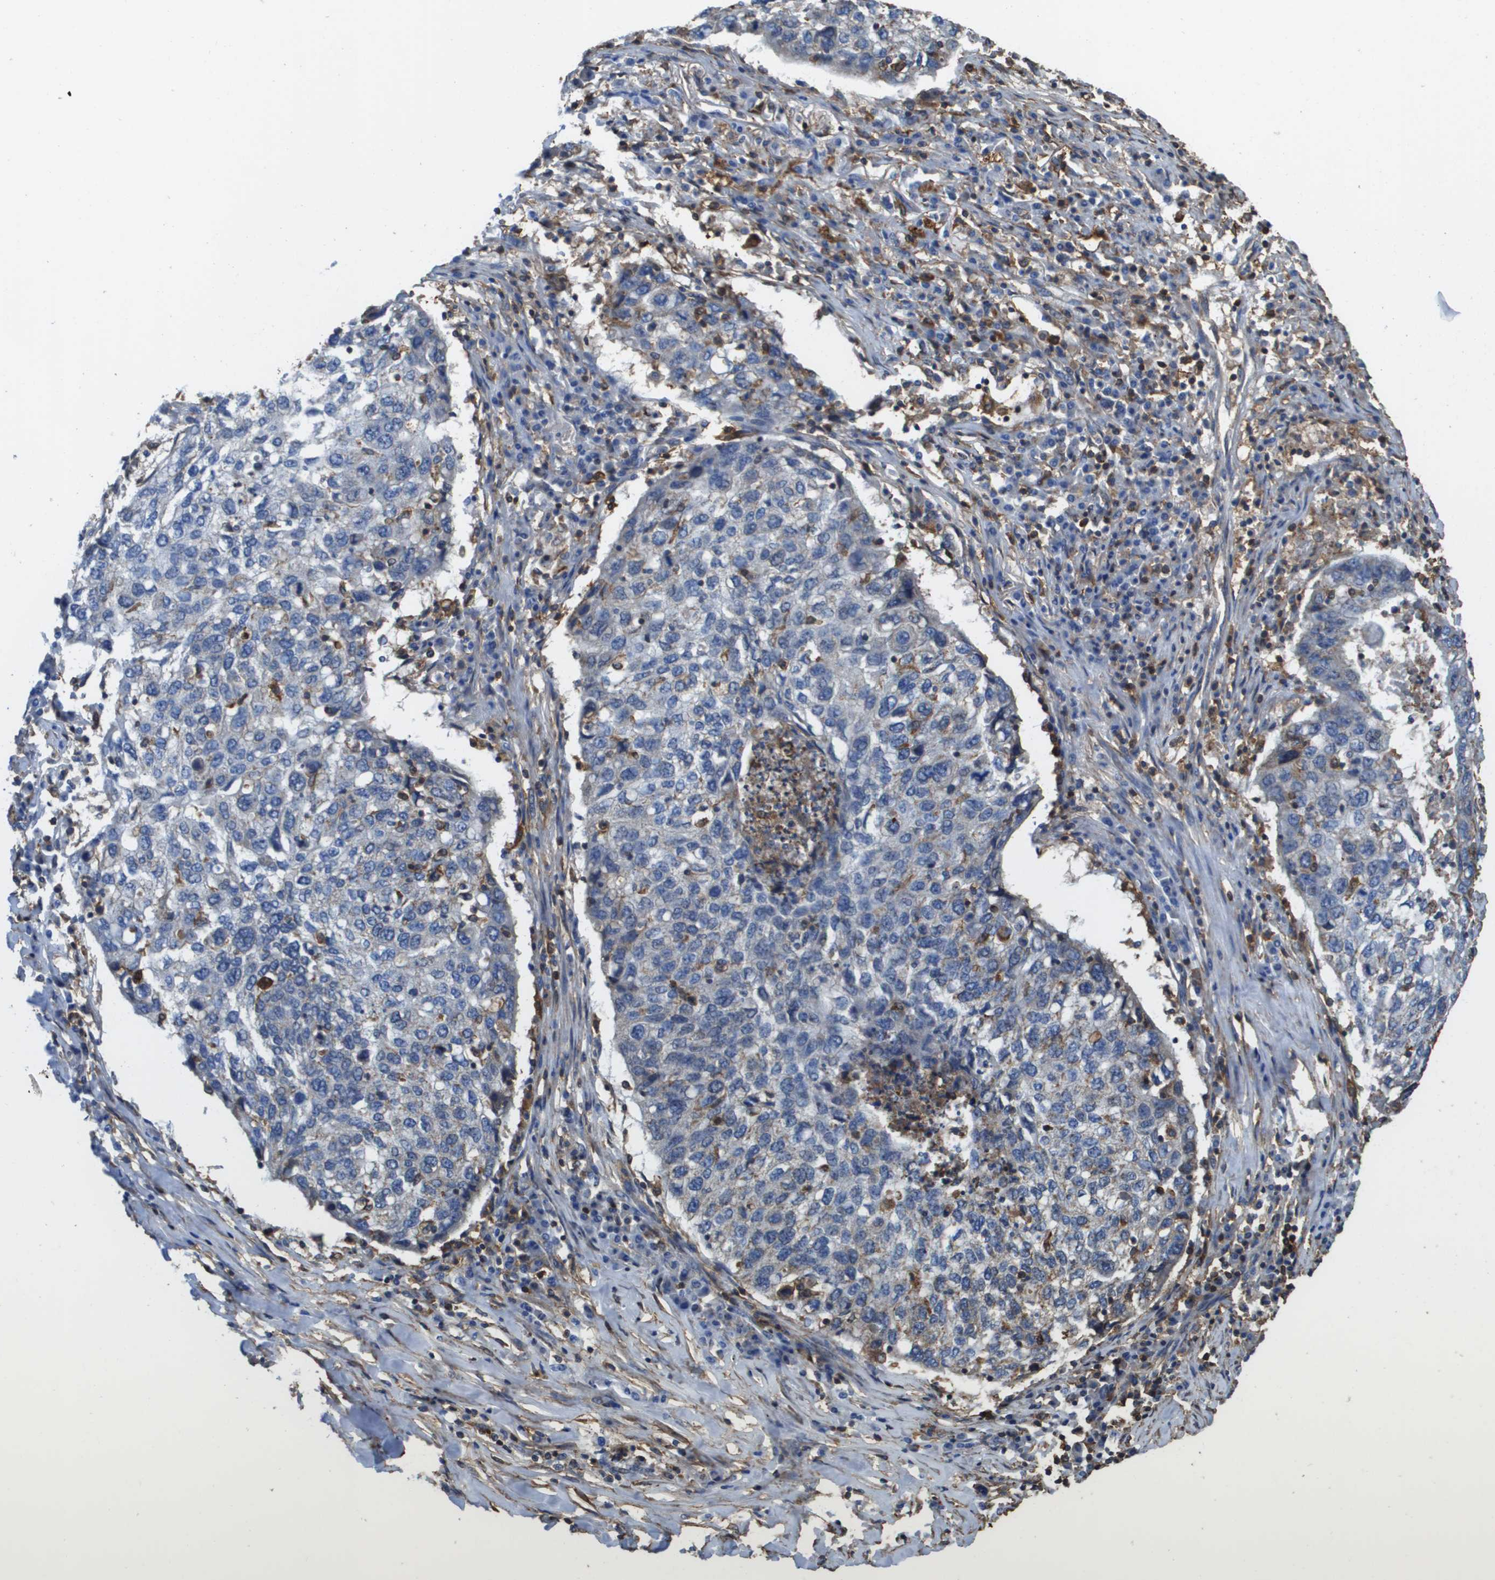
{"staining": {"intensity": "negative", "quantity": "none", "location": "none"}, "tissue": "lung cancer", "cell_type": "Tumor cells", "image_type": "cancer", "snomed": [{"axis": "morphology", "description": "Squamous cell carcinoma, NOS"}, {"axis": "topography", "description": "Lung"}], "caption": "Tumor cells are negative for protein expression in human squamous cell carcinoma (lung).", "gene": "PASK", "patient": {"sex": "female", "age": 63}}